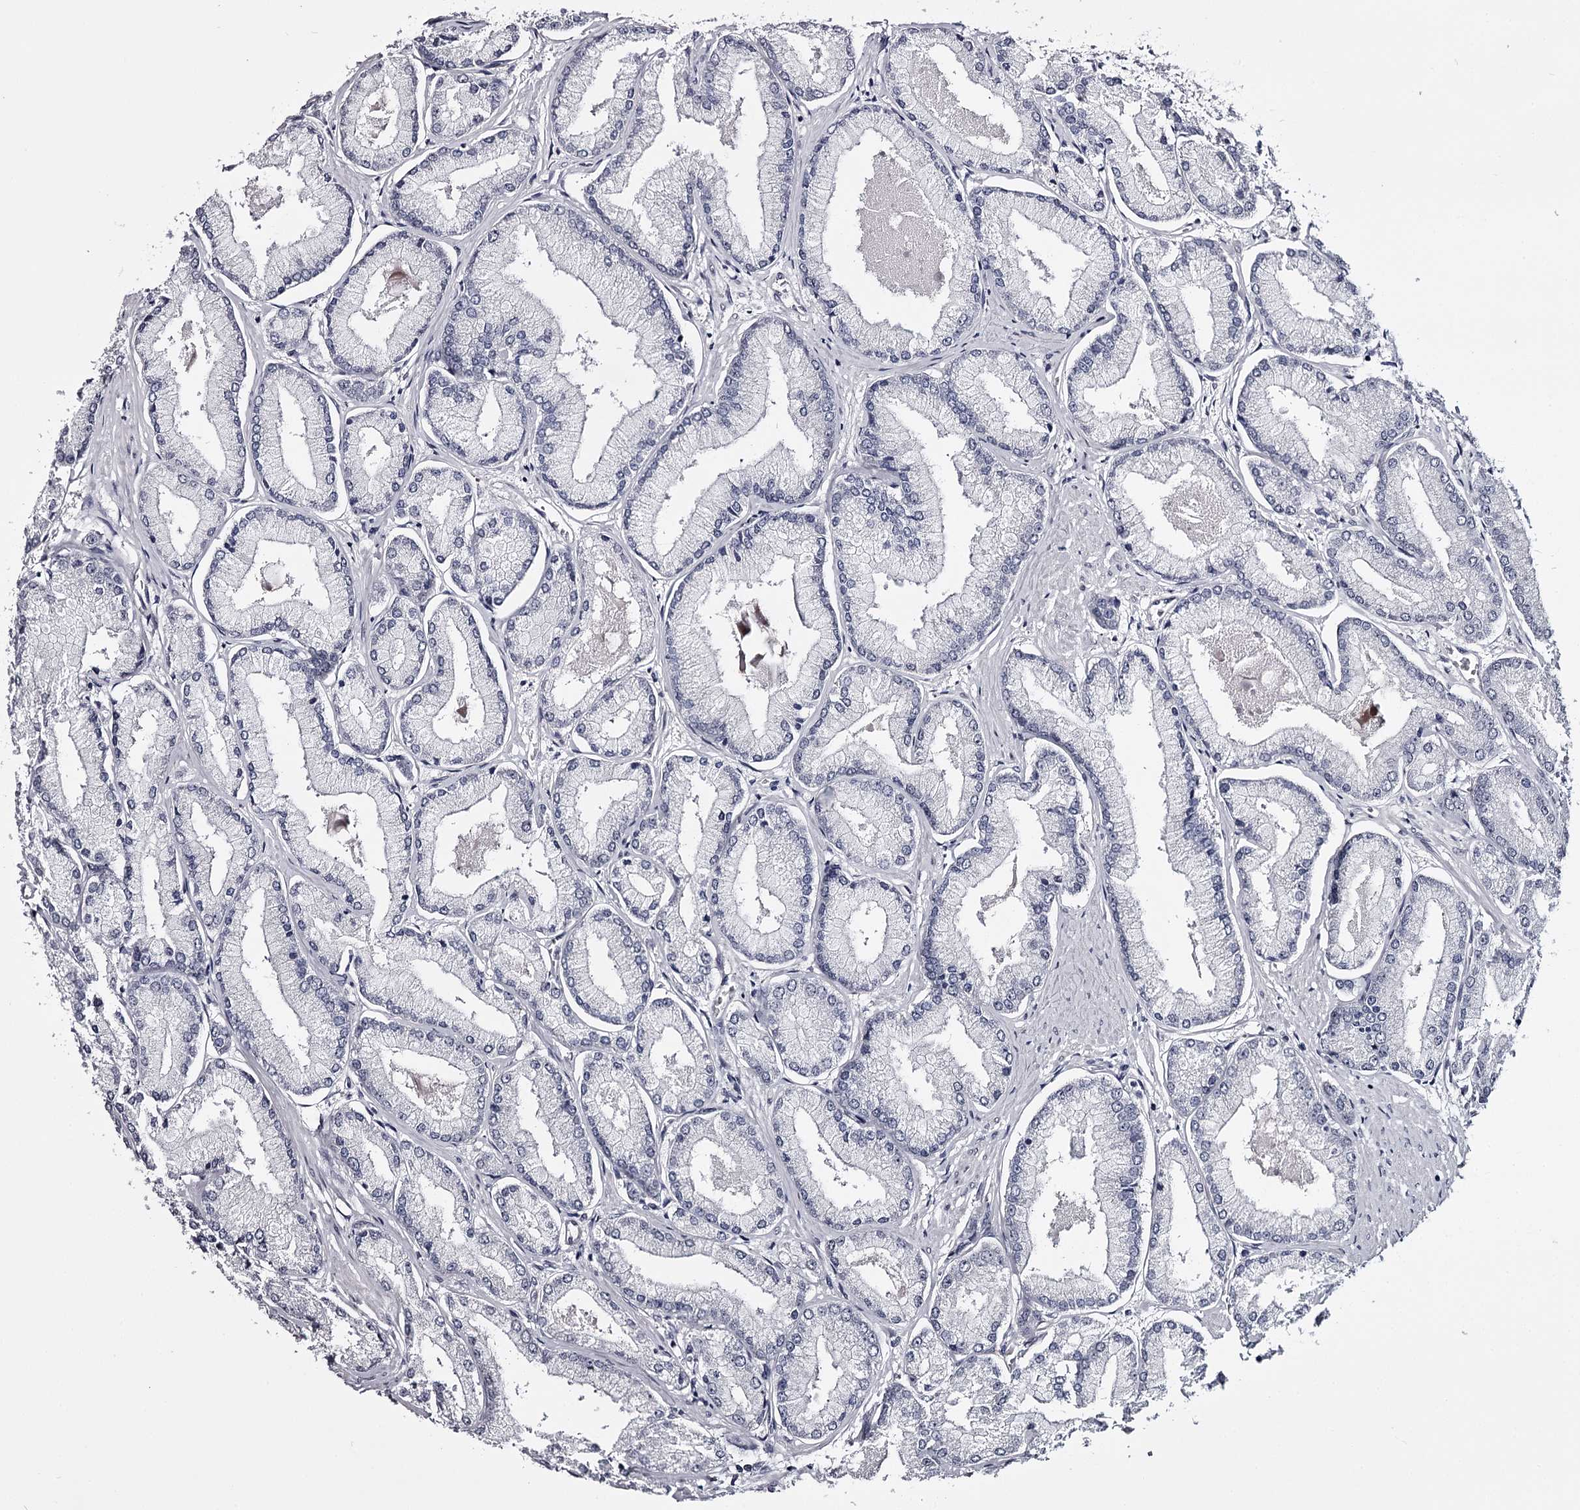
{"staining": {"intensity": "negative", "quantity": "none", "location": "none"}, "tissue": "prostate cancer", "cell_type": "Tumor cells", "image_type": "cancer", "snomed": [{"axis": "morphology", "description": "Adenocarcinoma, Low grade"}, {"axis": "topography", "description": "Prostate"}], "caption": "Immunohistochemical staining of prostate adenocarcinoma (low-grade) shows no significant staining in tumor cells.", "gene": "OVOL2", "patient": {"sex": "male", "age": 74}}